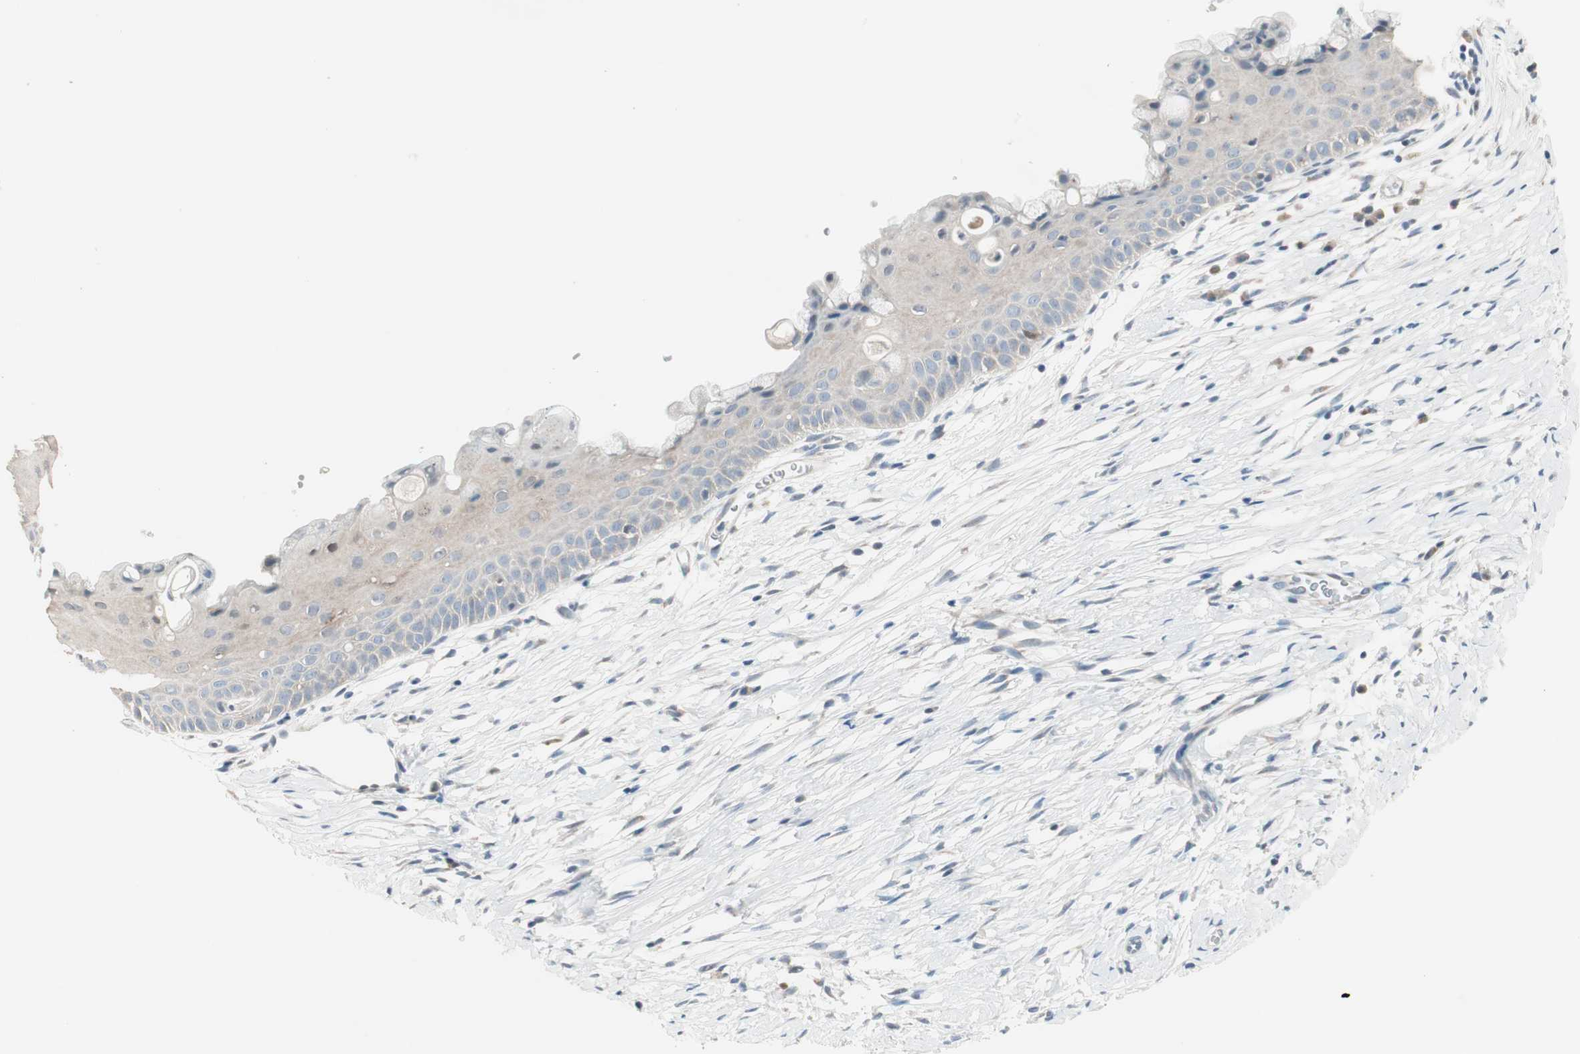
{"staining": {"intensity": "weak", "quantity": ">75%", "location": "cytoplasmic/membranous"}, "tissue": "cervix", "cell_type": "Squamous epithelial cells", "image_type": "normal", "snomed": [{"axis": "morphology", "description": "Normal tissue, NOS"}, {"axis": "topography", "description": "Cervix"}], "caption": "DAB (3,3'-diaminobenzidine) immunohistochemical staining of unremarkable cervix demonstrates weak cytoplasmic/membranous protein positivity in about >75% of squamous epithelial cells. The staining was performed using DAB, with brown indicating positive protein expression. Nuclei are stained blue with hematoxylin.", "gene": "PDZK1", "patient": {"sex": "female", "age": 39}}